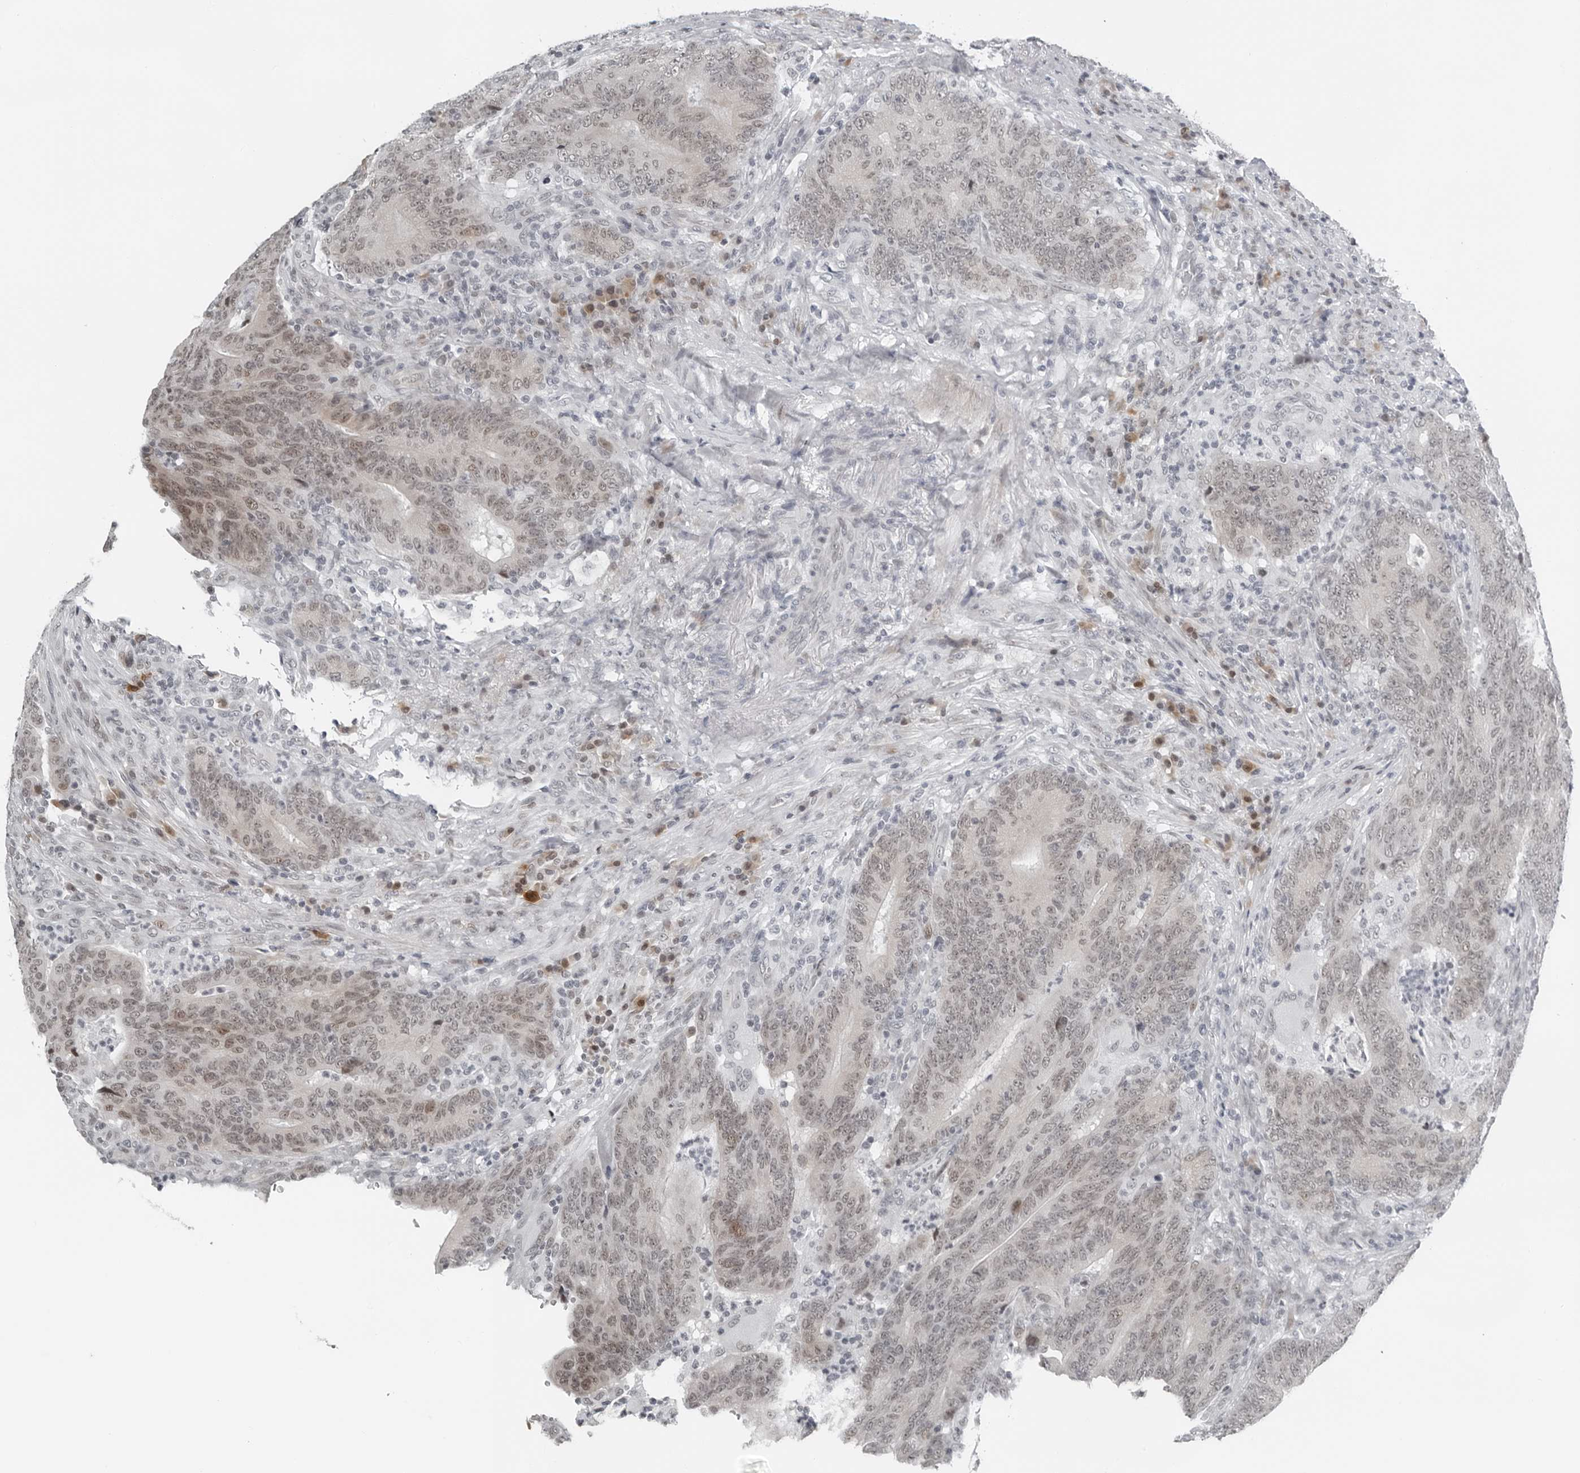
{"staining": {"intensity": "weak", "quantity": ">75%", "location": "nuclear"}, "tissue": "colorectal cancer", "cell_type": "Tumor cells", "image_type": "cancer", "snomed": [{"axis": "morphology", "description": "Normal tissue, NOS"}, {"axis": "morphology", "description": "Adenocarcinoma, NOS"}, {"axis": "topography", "description": "Colon"}], "caption": "A low amount of weak nuclear staining is present in approximately >75% of tumor cells in colorectal cancer tissue.", "gene": "PPP1R42", "patient": {"sex": "female", "age": 75}}